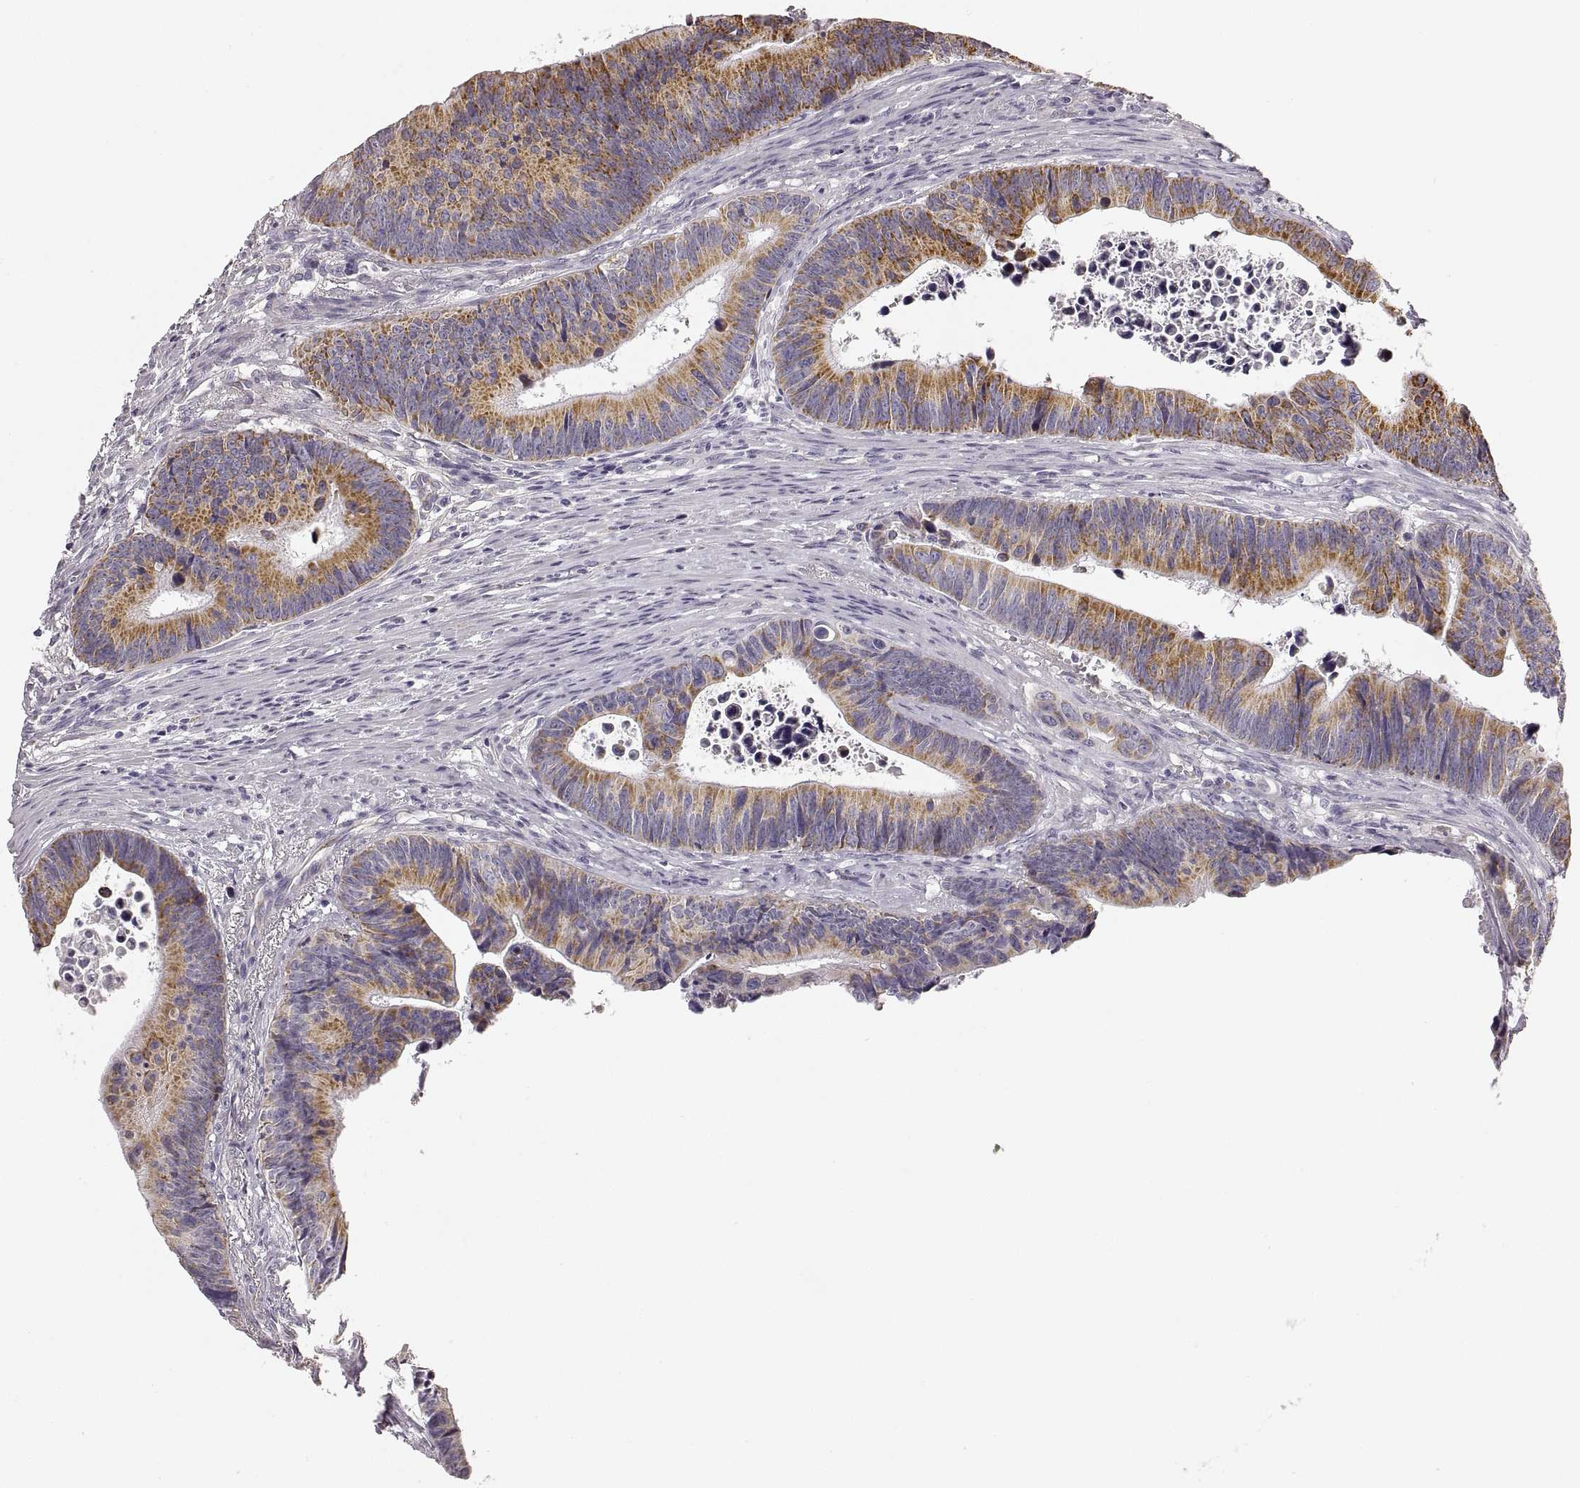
{"staining": {"intensity": "moderate", "quantity": ">75%", "location": "cytoplasmic/membranous"}, "tissue": "colorectal cancer", "cell_type": "Tumor cells", "image_type": "cancer", "snomed": [{"axis": "morphology", "description": "Adenocarcinoma, NOS"}, {"axis": "topography", "description": "Colon"}], "caption": "IHC of human colorectal cancer exhibits medium levels of moderate cytoplasmic/membranous staining in about >75% of tumor cells.", "gene": "RDH13", "patient": {"sex": "female", "age": 87}}